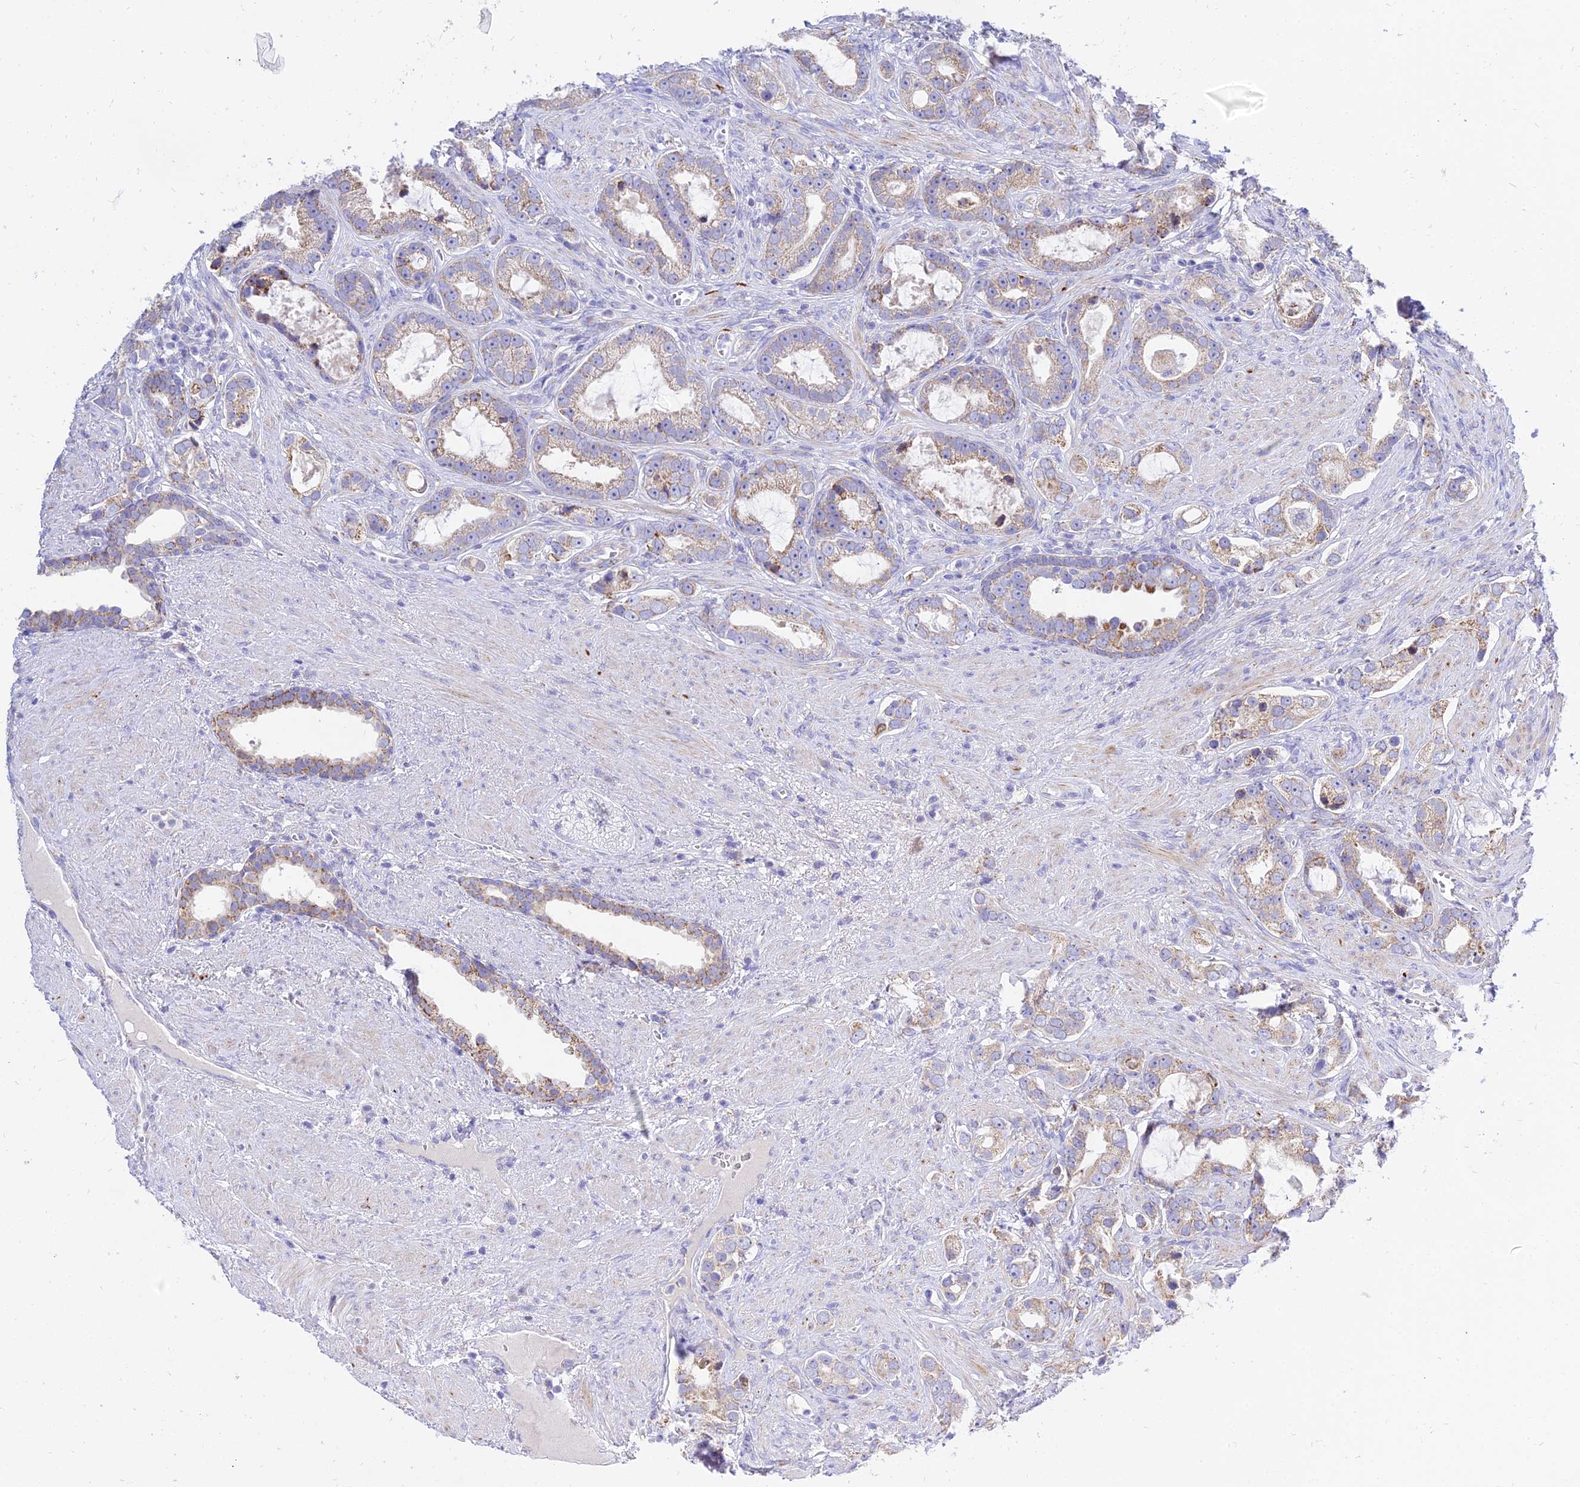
{"staining": {"intensity": "moderate", "quantity": "25%-75%", "location": "cytoplasmic/membranous"}, "tissue": "prostate cancer", "cell_type": "Tumor cells", "image_type": "cancer", "snomed": [{"axis": "morphology", "description": "Adenocarcinoma, High grade"}, {"axis": "topography", "description": "Prostate"}], "caption": "A photomicrograph showing moderate cytoplasmic/membranous positivity in about 25%-75% of tumor cells in adenocarcinoma (high-grade) (prostate), as visualized by brown immunohistochemical staining.", "gene": "PKN3", "patient": {"sex": "male", "age": 67}}